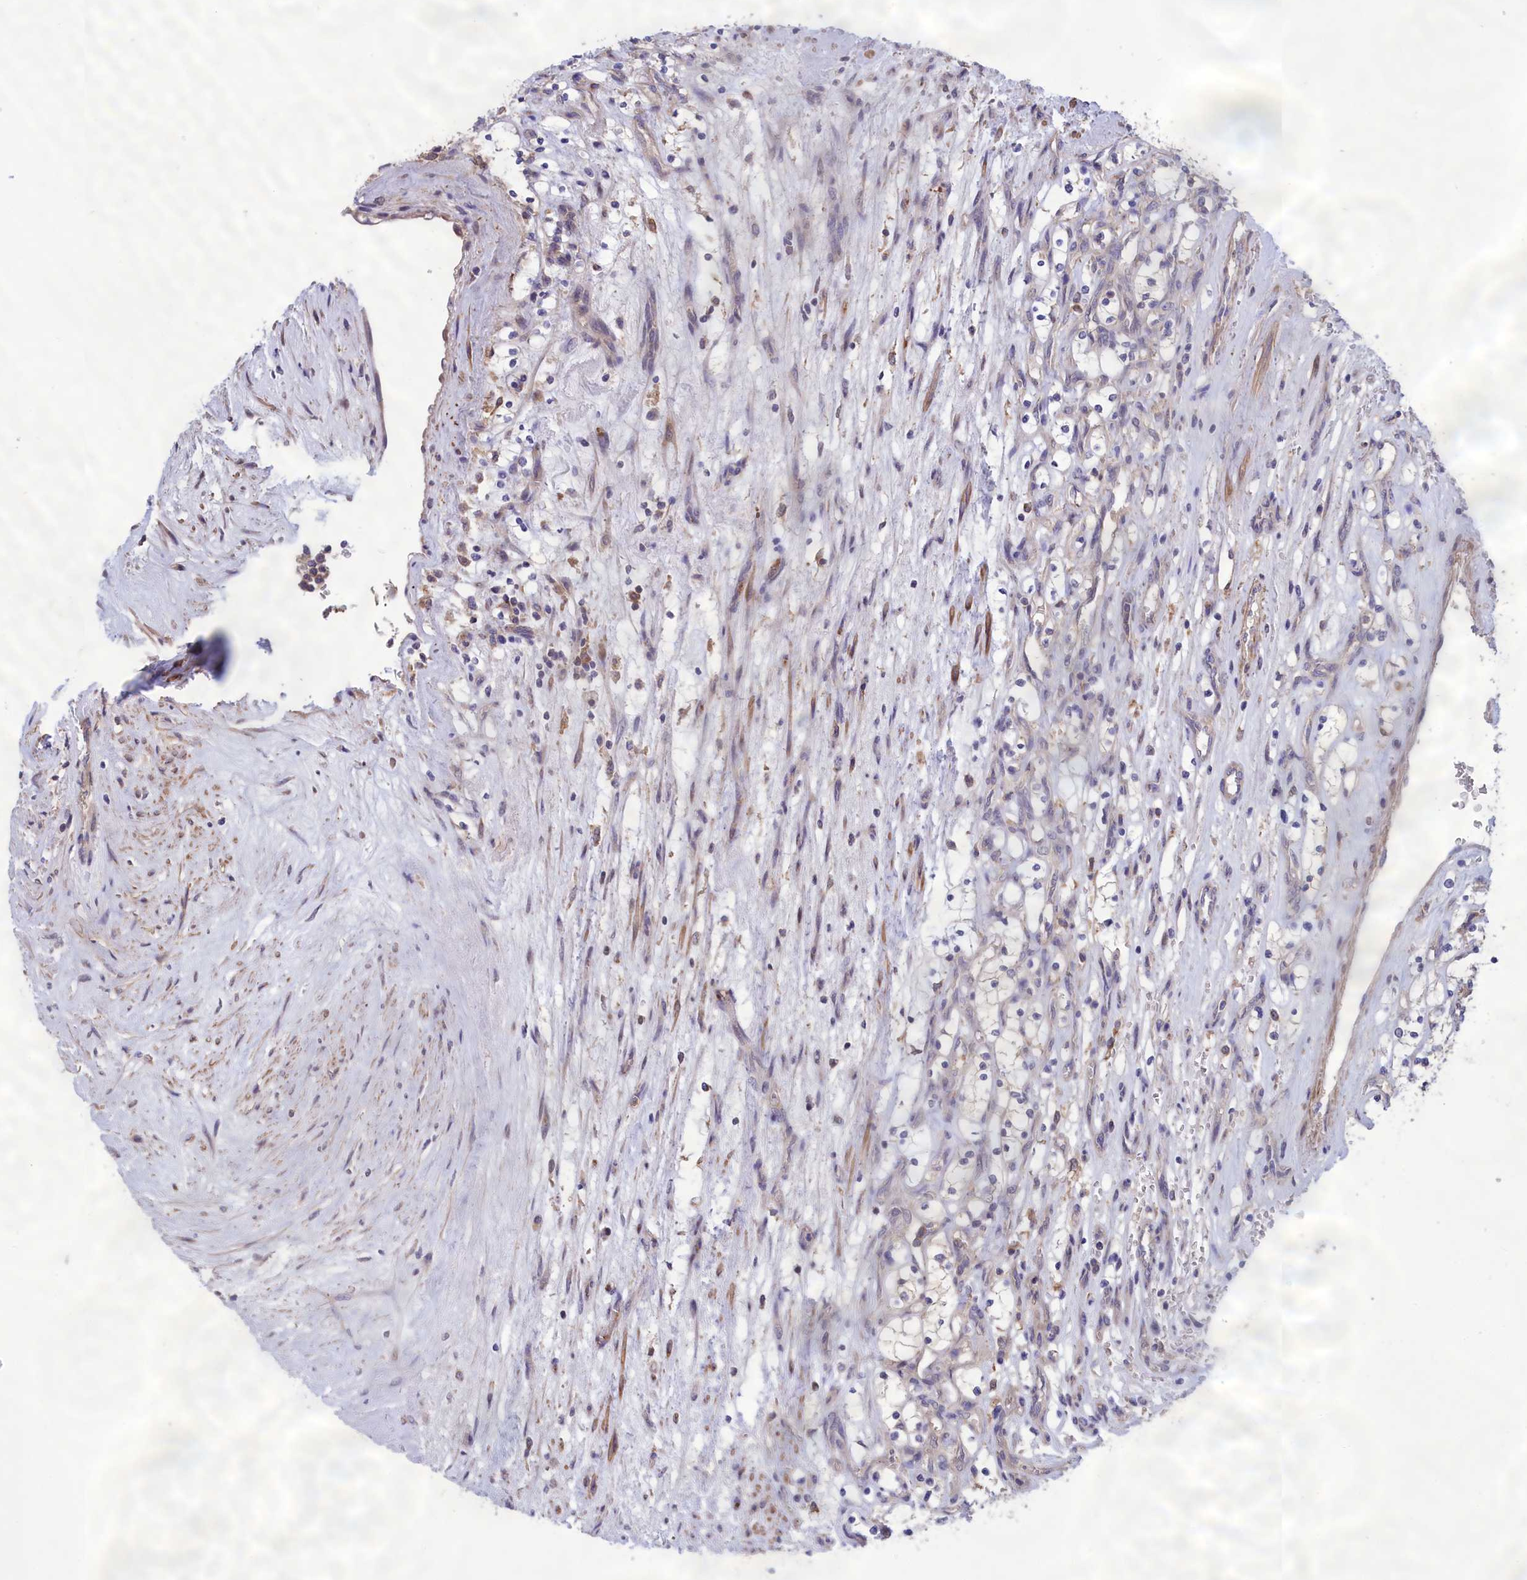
{"staining": {"intensity": "negative", "quantity": "none", "location": "none"}, "tissue": "renal cancer", "cell_type": "Tumor cells", "image_type": "cancer", "snomed": [{"axis": "morphology", "description": "Adenocarcinoma, NOS"}, {"axis": "topography", "description": "Kidney"}], "caption": "Immunohistochemistry (IHC) of human renal cancer (adenocarcinoma) shows no expression in tumor cells.", "gene": "AMDHD2", "patient": {"sex": "female", "age": 69}}